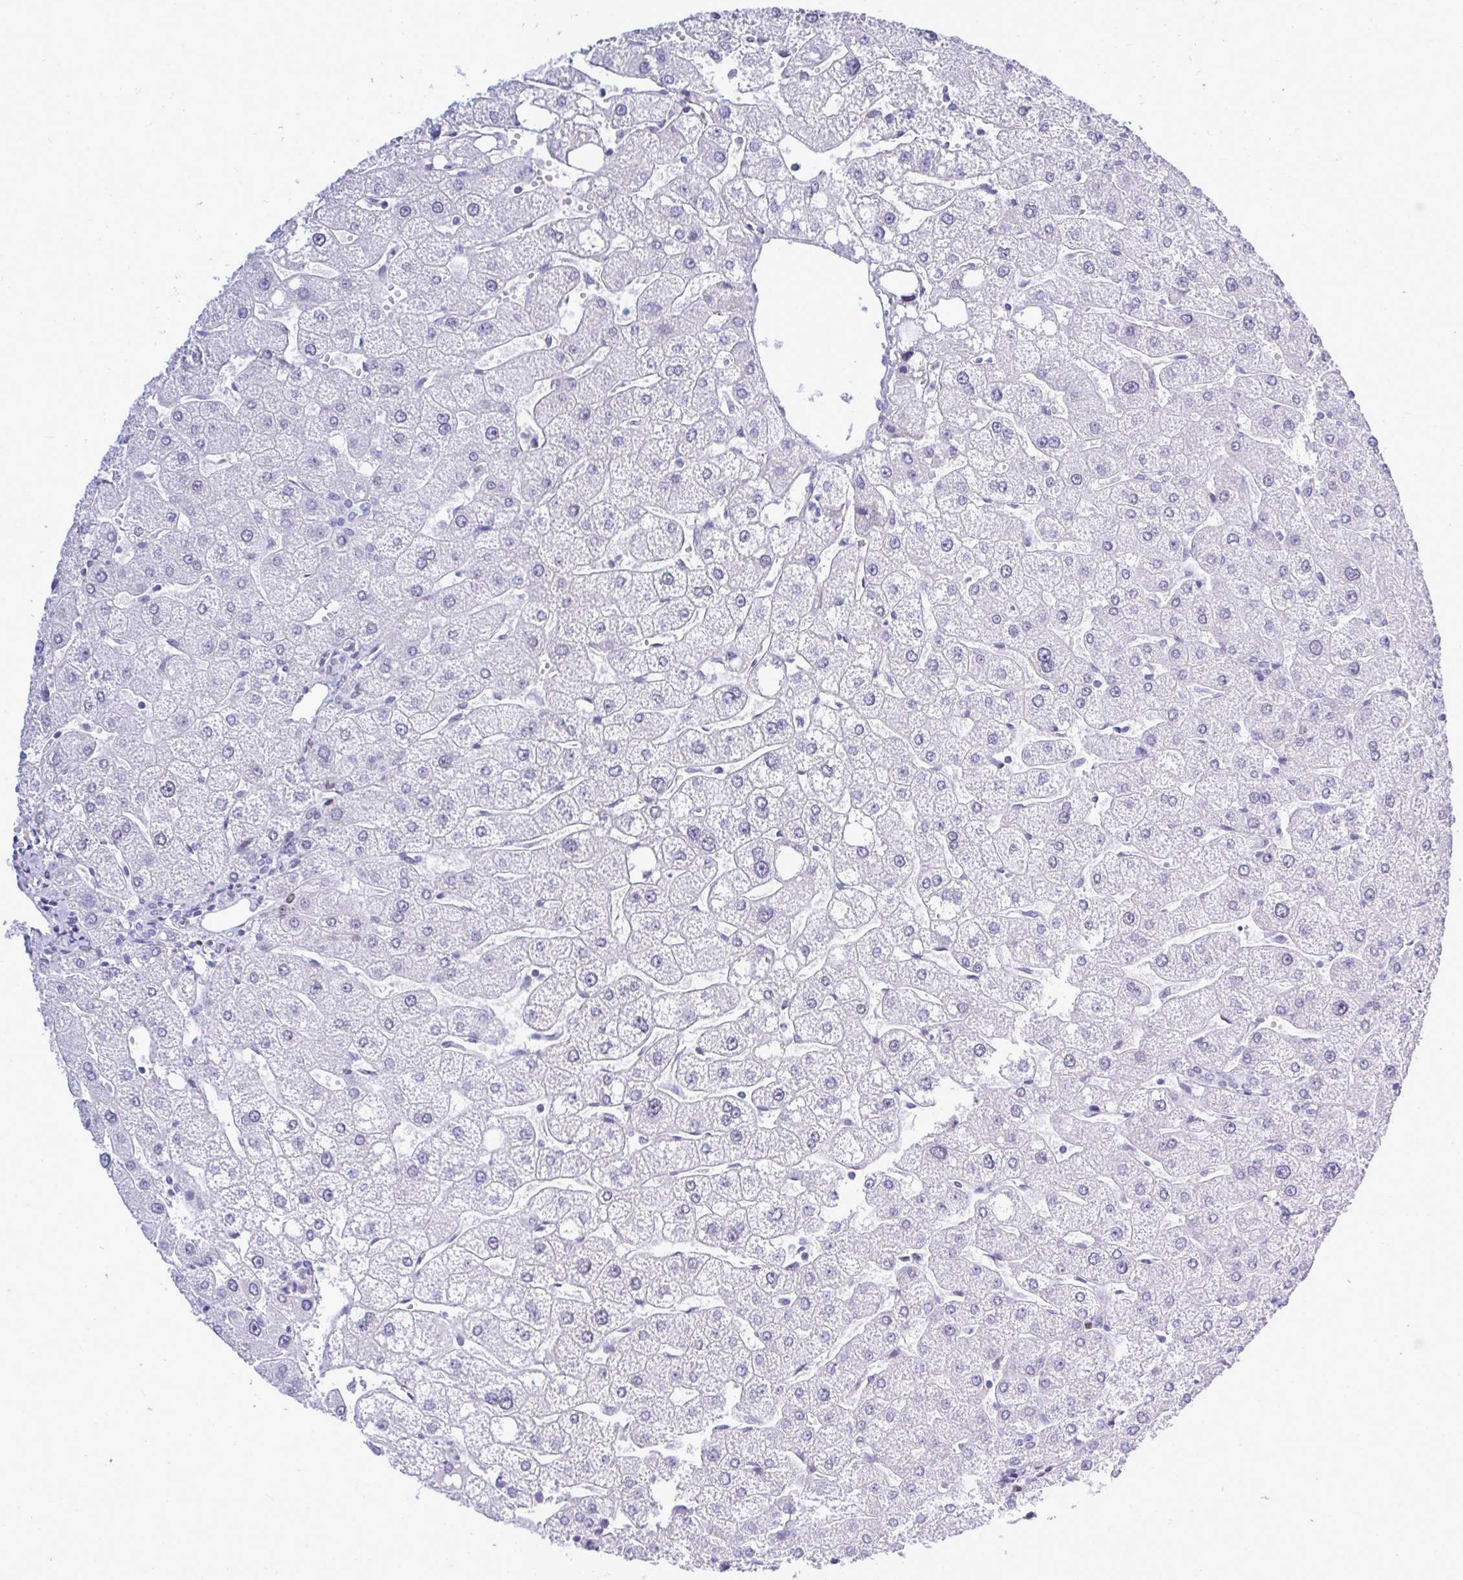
{"staining": {"intensity": "negative", "quantity": "none", "location": "none"}, "tissue": "liver", "cell_type": "Cholangiocytes", "image_type": "normal", "snomed": [{"axis": "morphology", "description": "Normal tissue, NOS"}, {"axis": "topography", "description": "Liver"}], "caption": "Image shows no protein positivity in cholangiocytes of unremarkable liver.", "gene": "SLC25A51", "patient": {"sex": "male", "age": 67}}